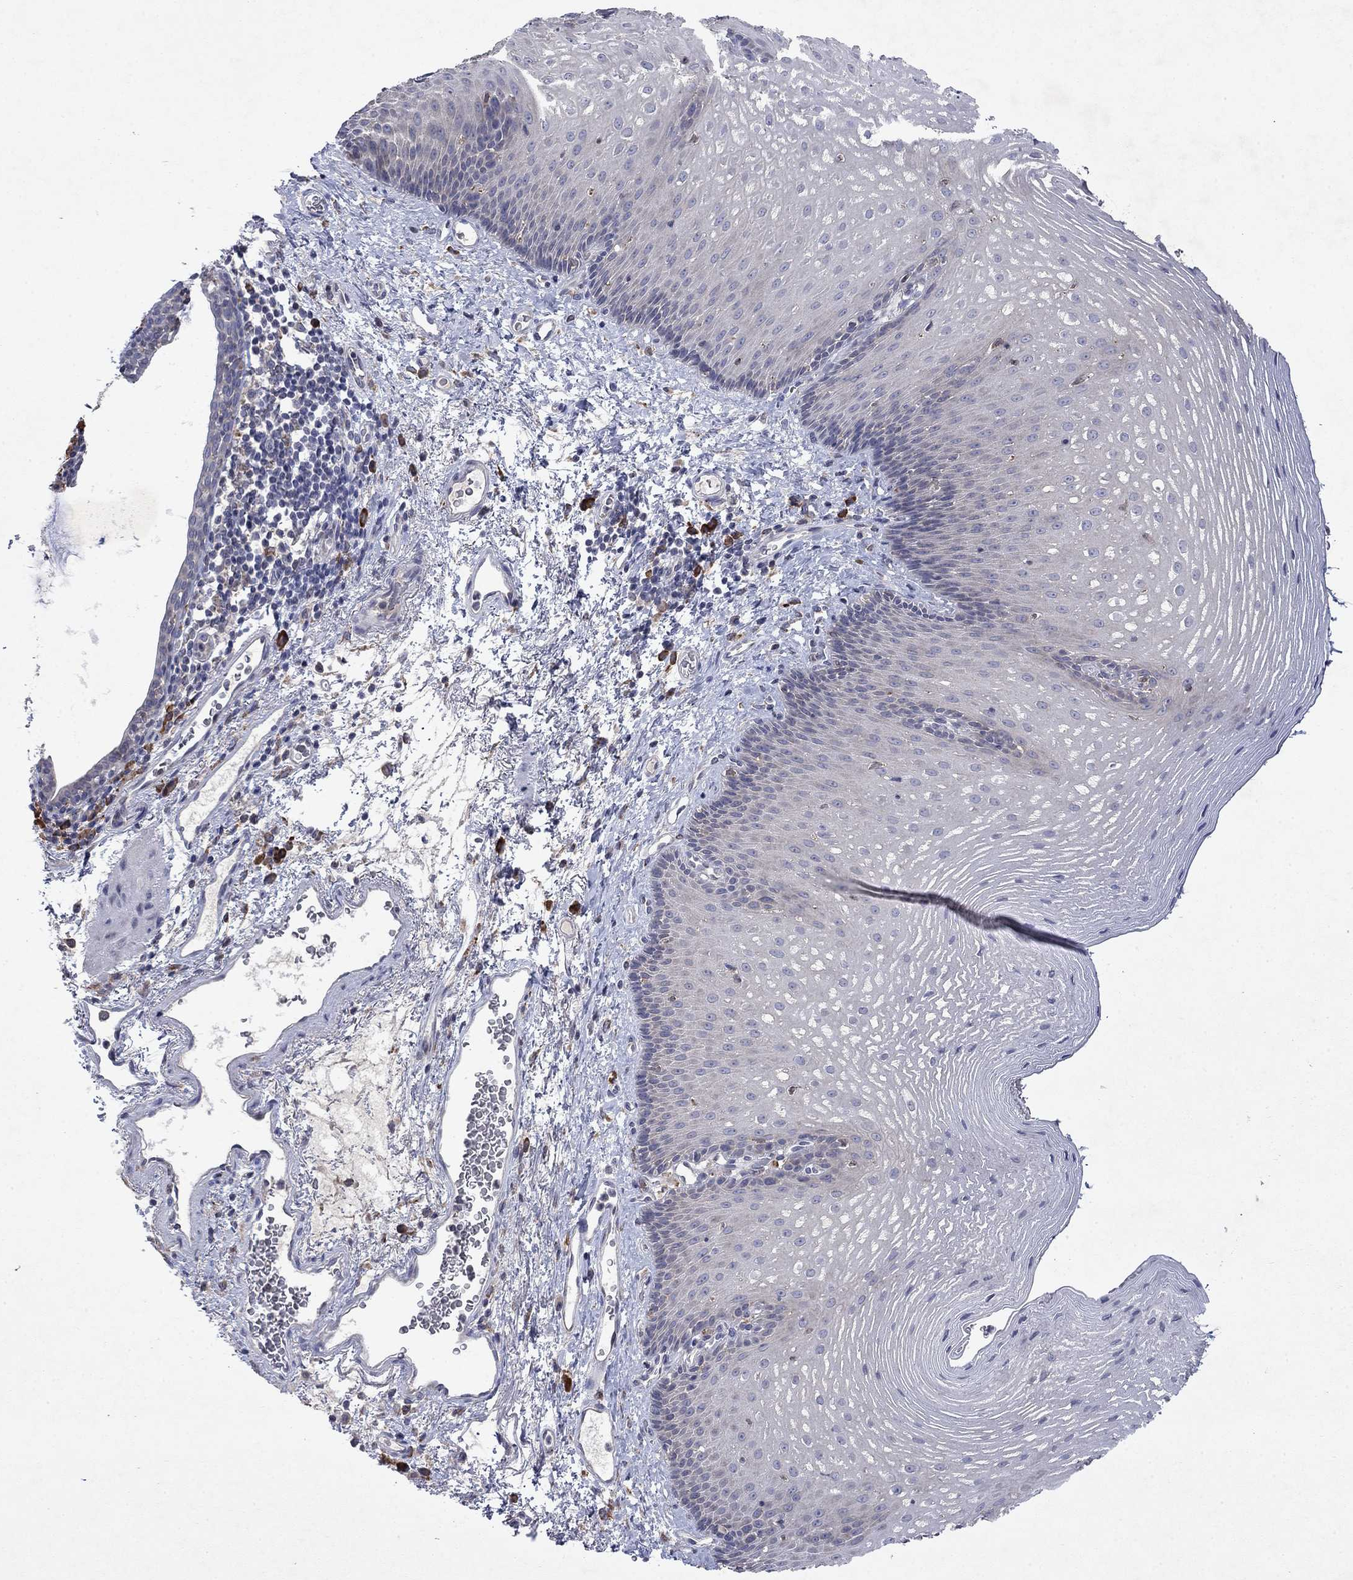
{"staining": {"intensity": "negative", "quantity": "none", "location": "none"}, "tissue": "esophagus", "cell_type": "Squamous epithelial cells", "image_type": "normal", "snomed": [{"axis": "morphology", "description": "Normal tissue, NOS"}, {"axis": "topography", "description": "Esophagus"}], "caption": "This is a image of immunohistochemistry staining of normal esophagus, which shows no expression in squamous epithelial cells.", "gene": "TMEM97", "patient": {"sex": "male", "age": 76}}